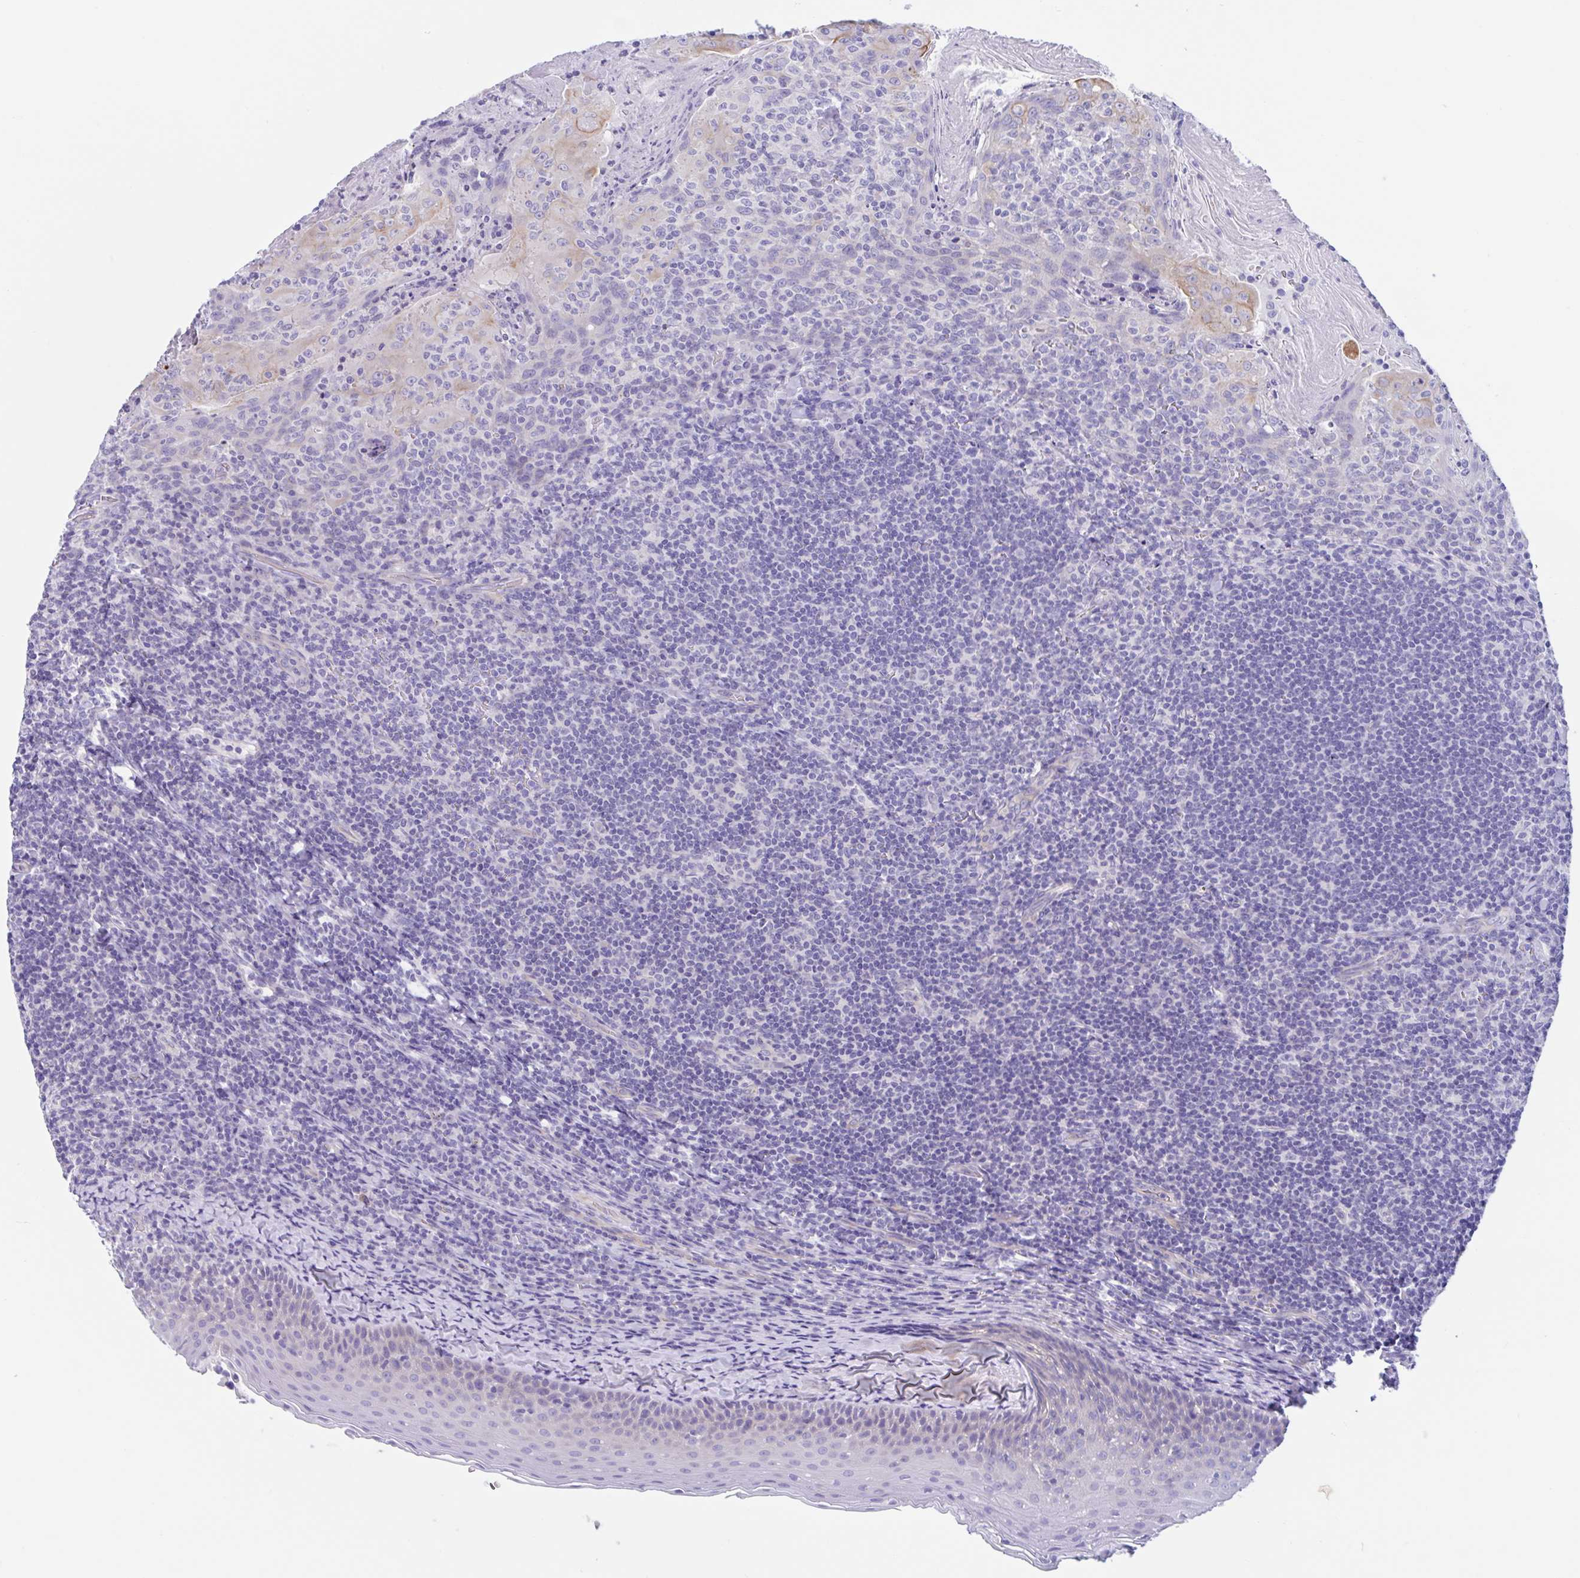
{"staining": {"intensity": "negative", "quantity": "none", "location": "none"}, "tissue": "tonsil", "cell_type": "Germinal center cells", "image_type": "normal", "snomed": [{"axis": "morphology", "description": "Normal tissue, NOS"}, {"axis": "topography", "description": "Tonsil"}], "caption": "This is an immunohistochemistry image of normal human tonsil. There is no expression in germinal center cells.", "gene": "OR6N2", "patient": {"sex": "female", "age": 10}}